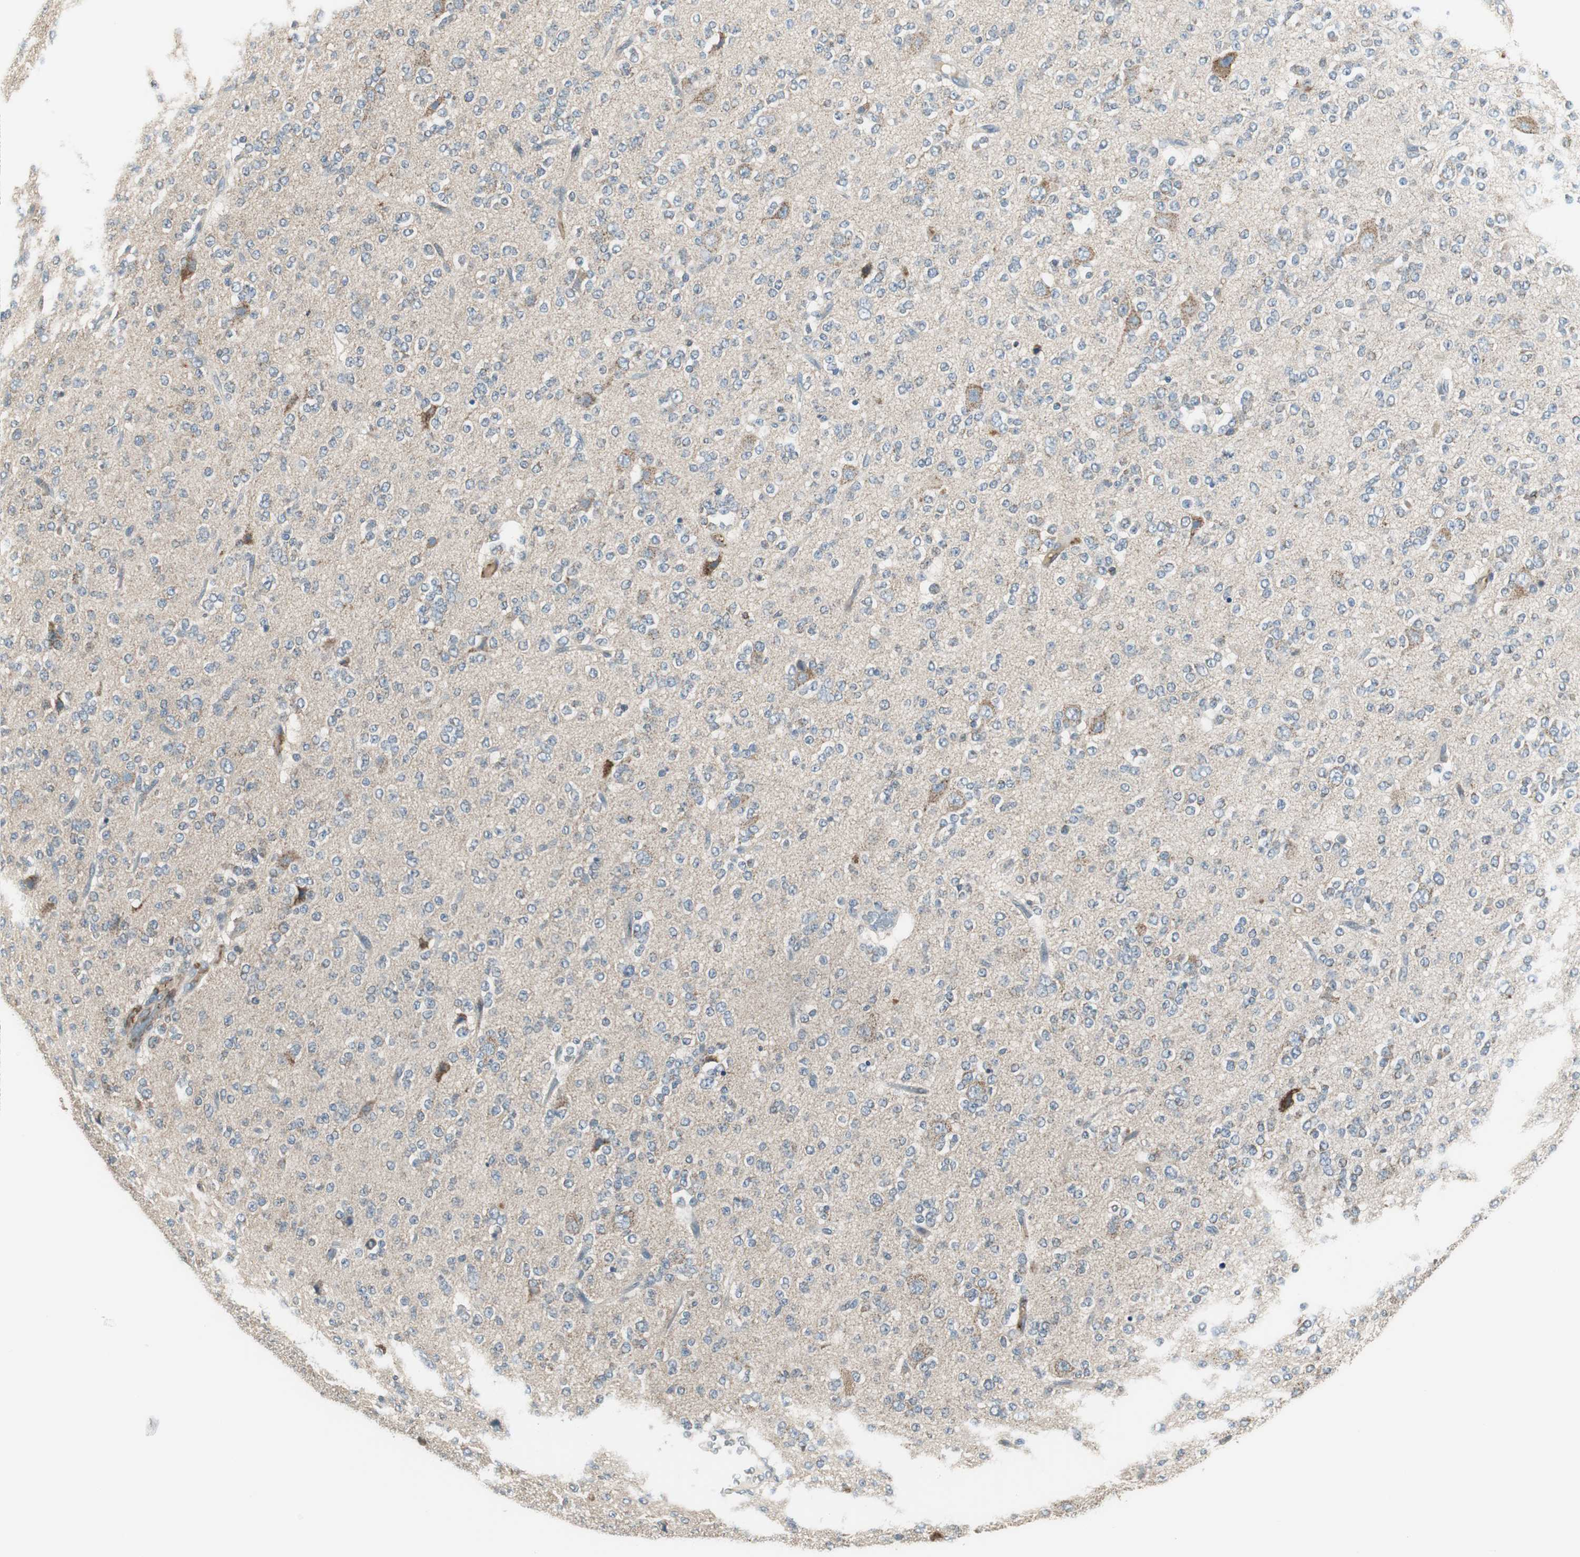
{"staining": {"intensity": "moderate", "quantity": "25%-75%", "location": "cytoplasmic/membranous"}, "tissue": "glioma", "cell_type": "Tumor cells", "image_type": "cancer", "snomed": [{"axis": "morphology", "description": "Glioma, malignant, Low grade"}, {"axis": "topography", "description": "Brain"}], "caption": "Glioma was stained to show a protein in brown. There is medium levels of moderate cytoplasmic/membranous positivity in about 25%-75% of tumor cells. (IHC, brightfield microscopy, high magnification).", "gene": "MSTO1", "patient": {"sex": "male", "age": 38}}